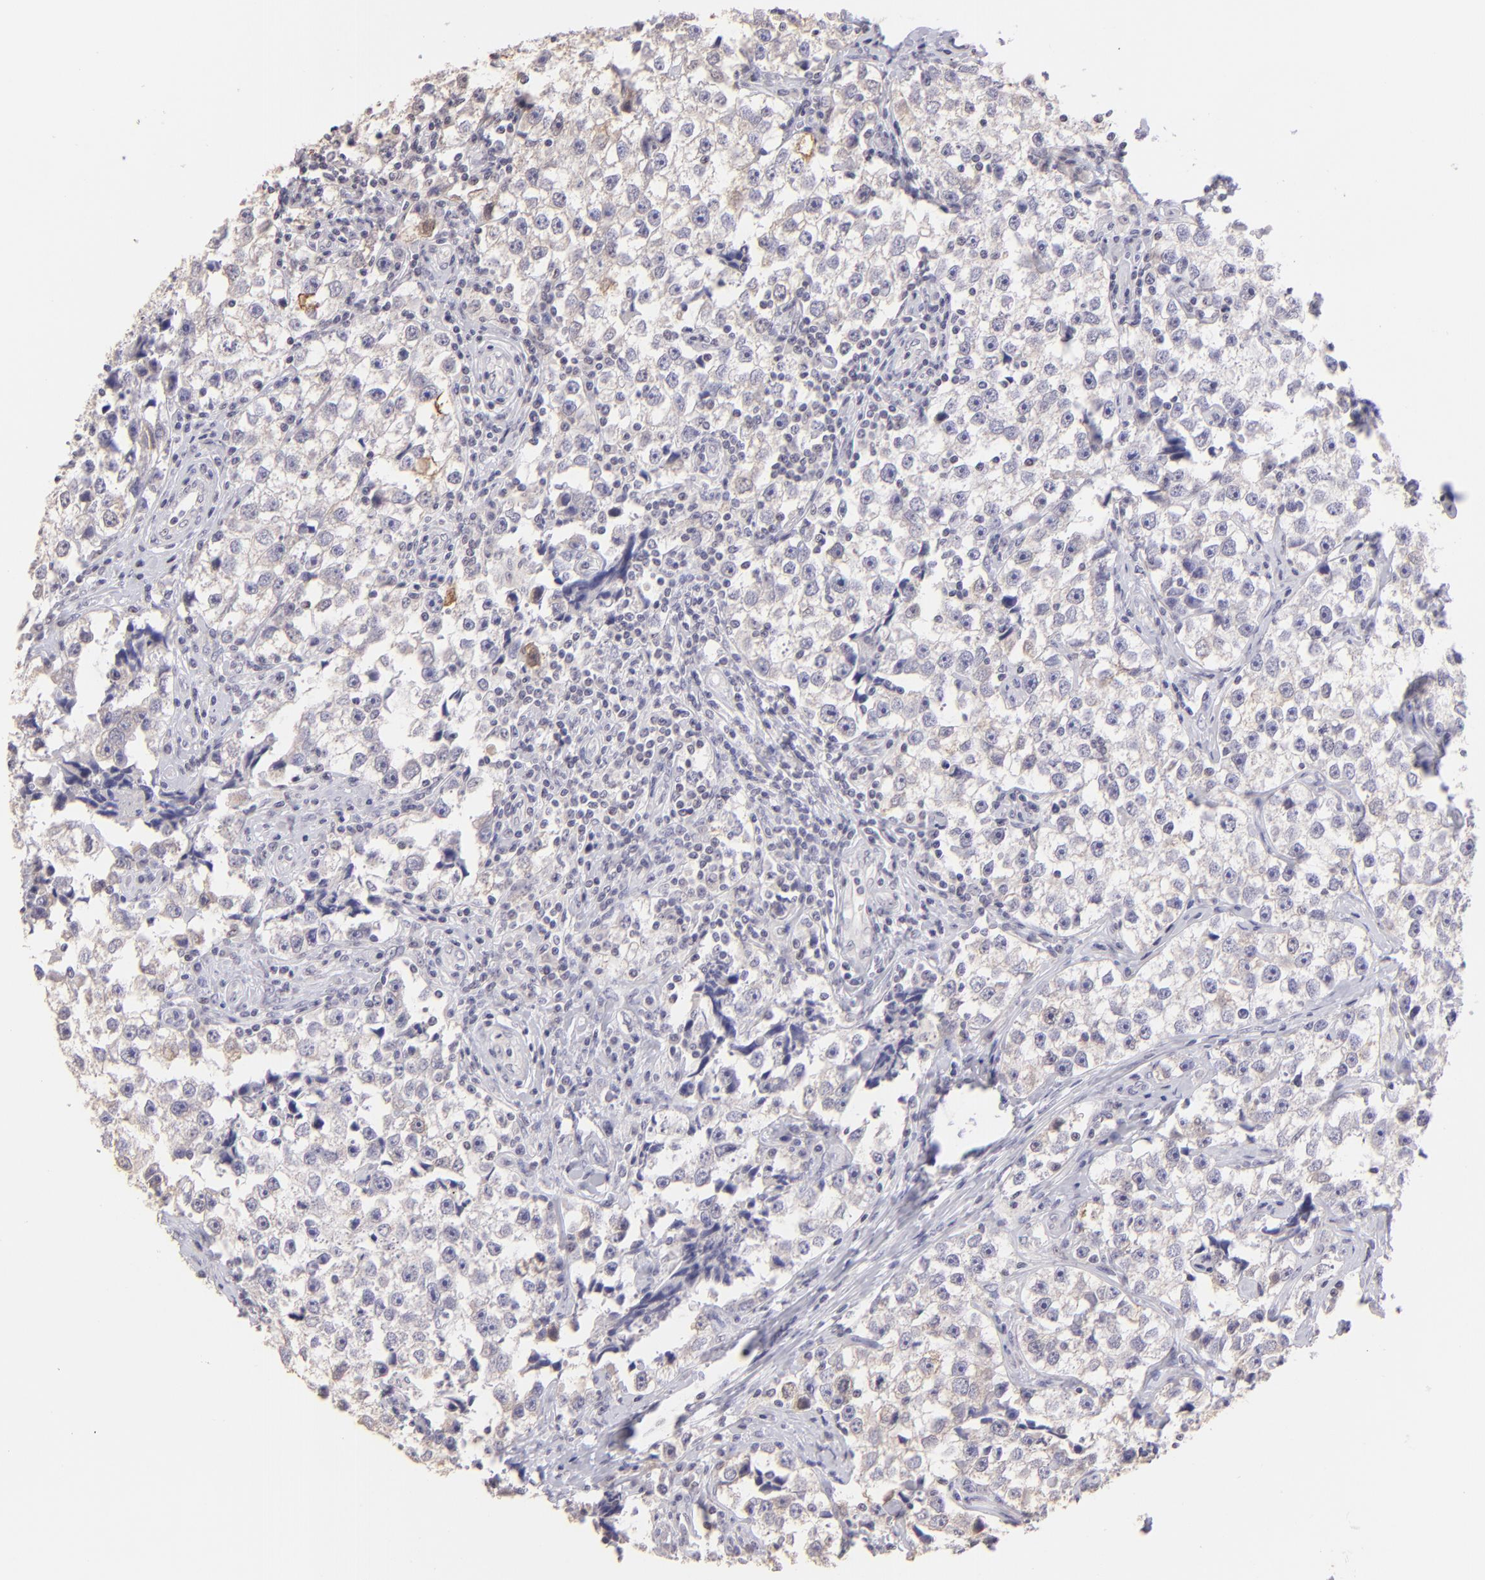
{"staining": {"intensity": "negative", "quantity": "none", "location": "none"}, "tissue": "testis cancer", "cell_type": "Tumor cells", "image_type": "cancer", "snomed": [{"axis": "morphology", "description": "Seminoma, NOS"}, {"axis": "topography", "description": "Testis"}], "caption": "Immunohistochemistry of seminoma (testis) demonstrates no staining in tumor cells. (DAB (3,3'-diaminobenzidine) immunohistochemistry (IHC) visualized using brightfield microscopy, high magnification).", "gene": "MAGEA1", "patient": {"sex": "male", "age": 32}}